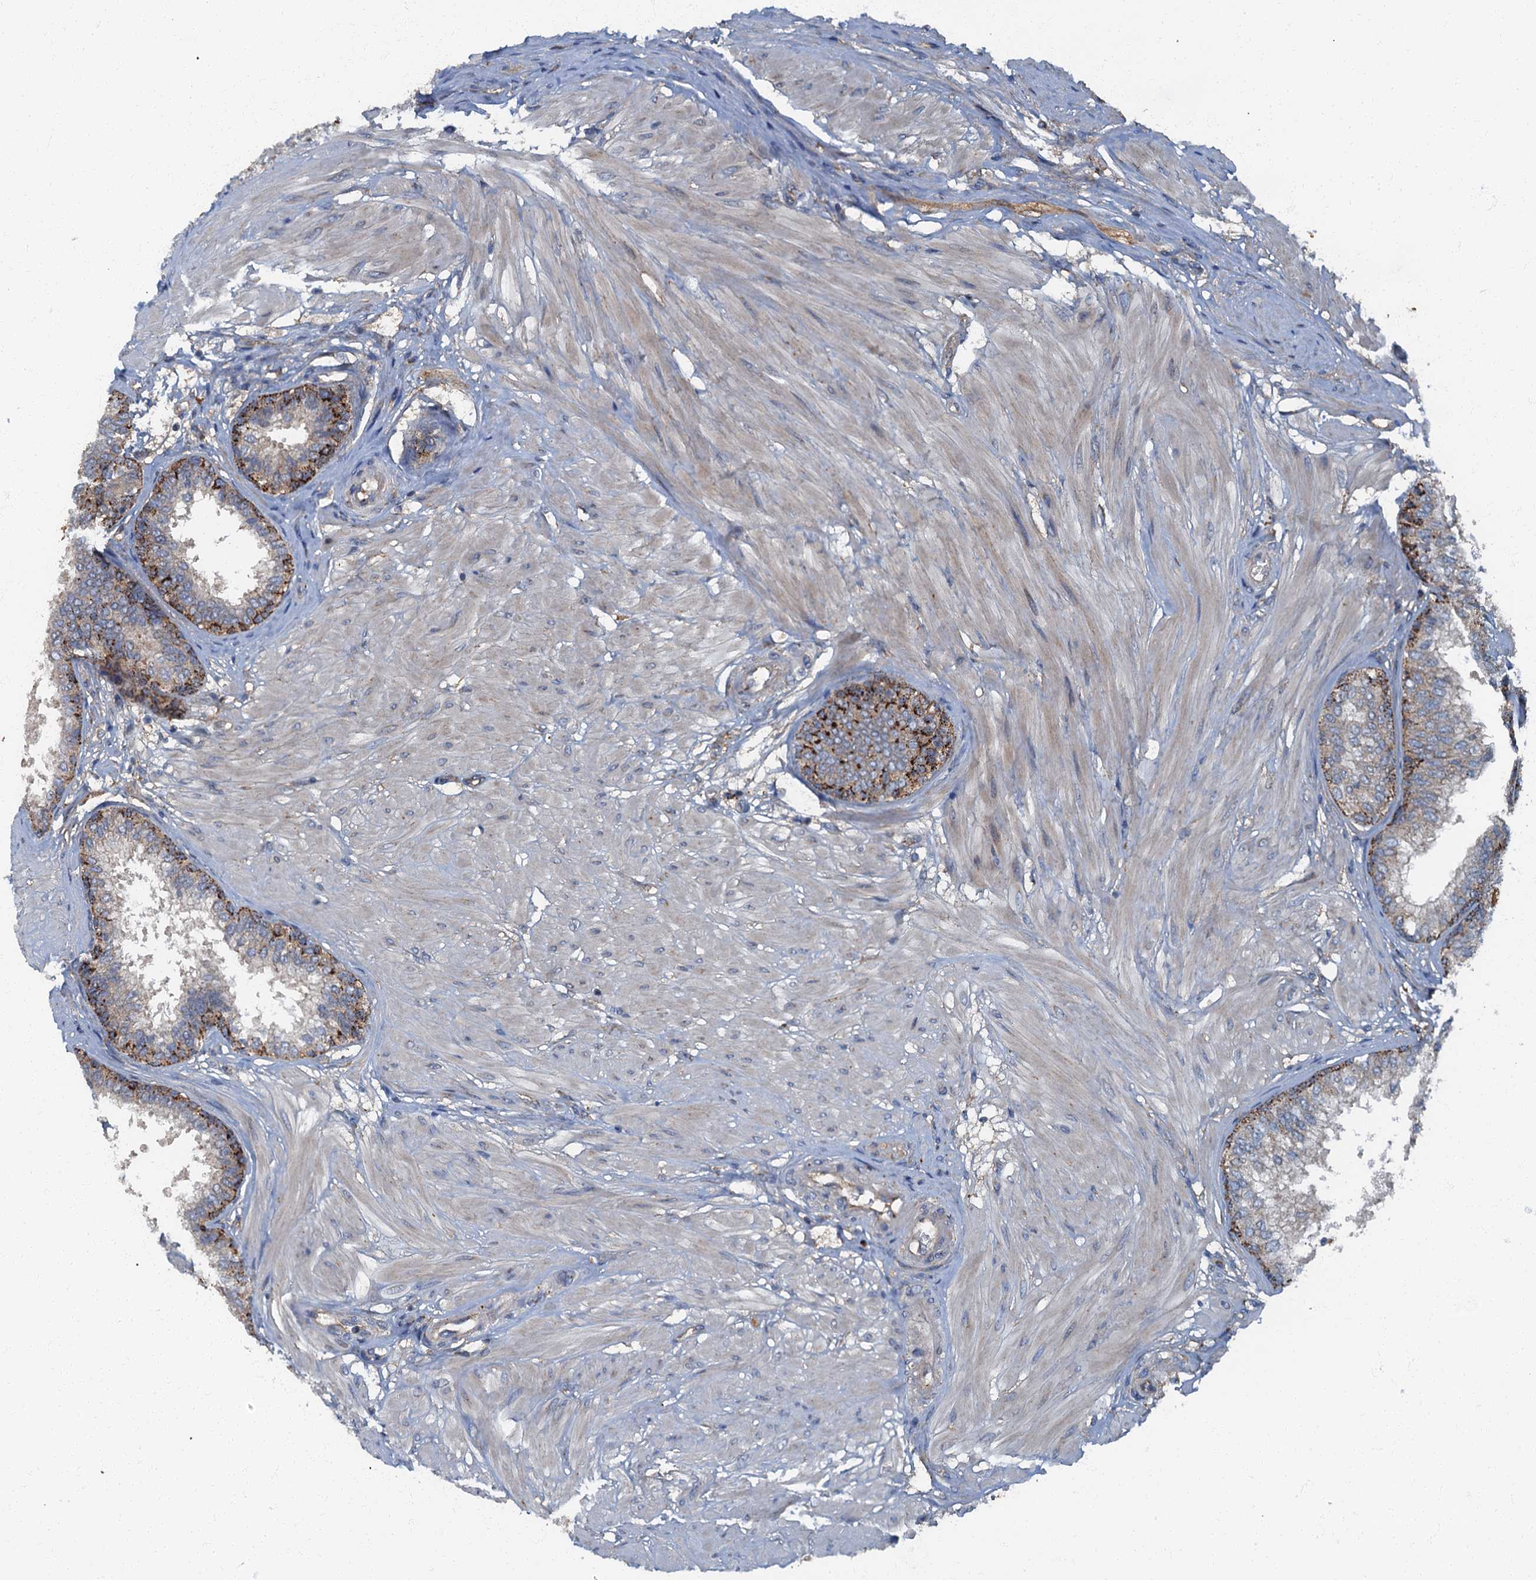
{"staining": {"intensity": "strong", "quantity": "25%-75%", "location": "cytoplasmic/membranous"}, "tissue": "prostate", "cell_type": "Glandular cells", "image_type": "normal", "snomed": [{"axis": "morphology", "description": "Normal tissue, NOS"}, {"axis": "topography", "description": "Prostate"}], "caption": "Prostate stained with a brown dye demonstrates strong cytoplasmic/membranous positive positivity in about 25%-75% of glandular cells.", "gene": "ARL11", "patient": {"sex": "male", "age": 48}}